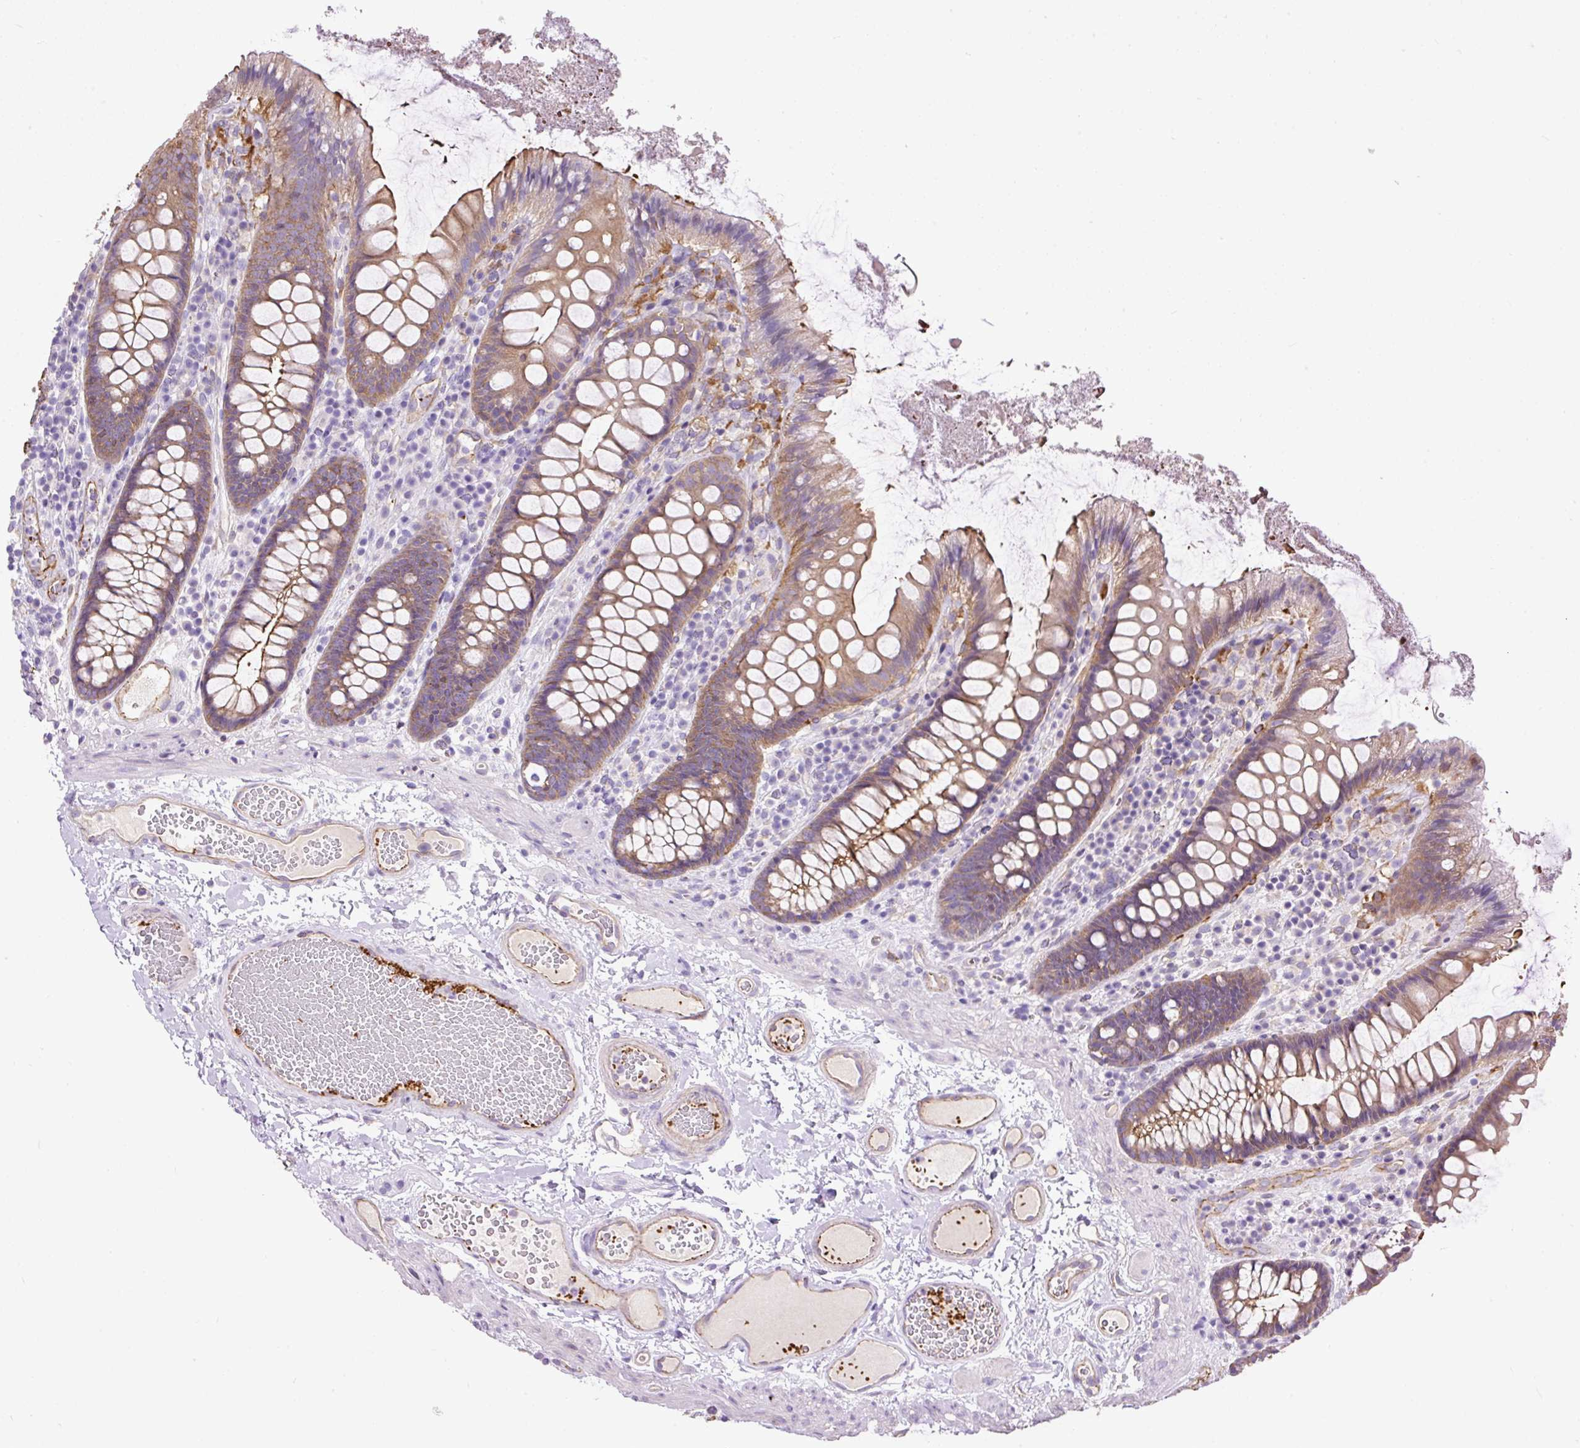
{"staining": {"intensity": "strong", "quantity": "25%-75%", "location": "cytoplasmic/membranous"}, "tissue": "colon", "cell_type": "Endothelial cells", "image_type": "normal", "snomed": [{"axis": "morphology", "description": "Normal tissue, NOS"}, {"axis": "topography", "description": "Colon"}], "caption": "An immunohistochemistry (IHC) histopathology image of benign tissue is shown. Protein staining in brown highlights strong cytoplasmic/membranous positivity in colon within endothelial cells. (DAB (3,3'-diaminobenzidine) = brown stain, brightfield microscopy at high magnification).", "gene": "MAGEB16", "patient": {"sex": "male", "age": 84}}